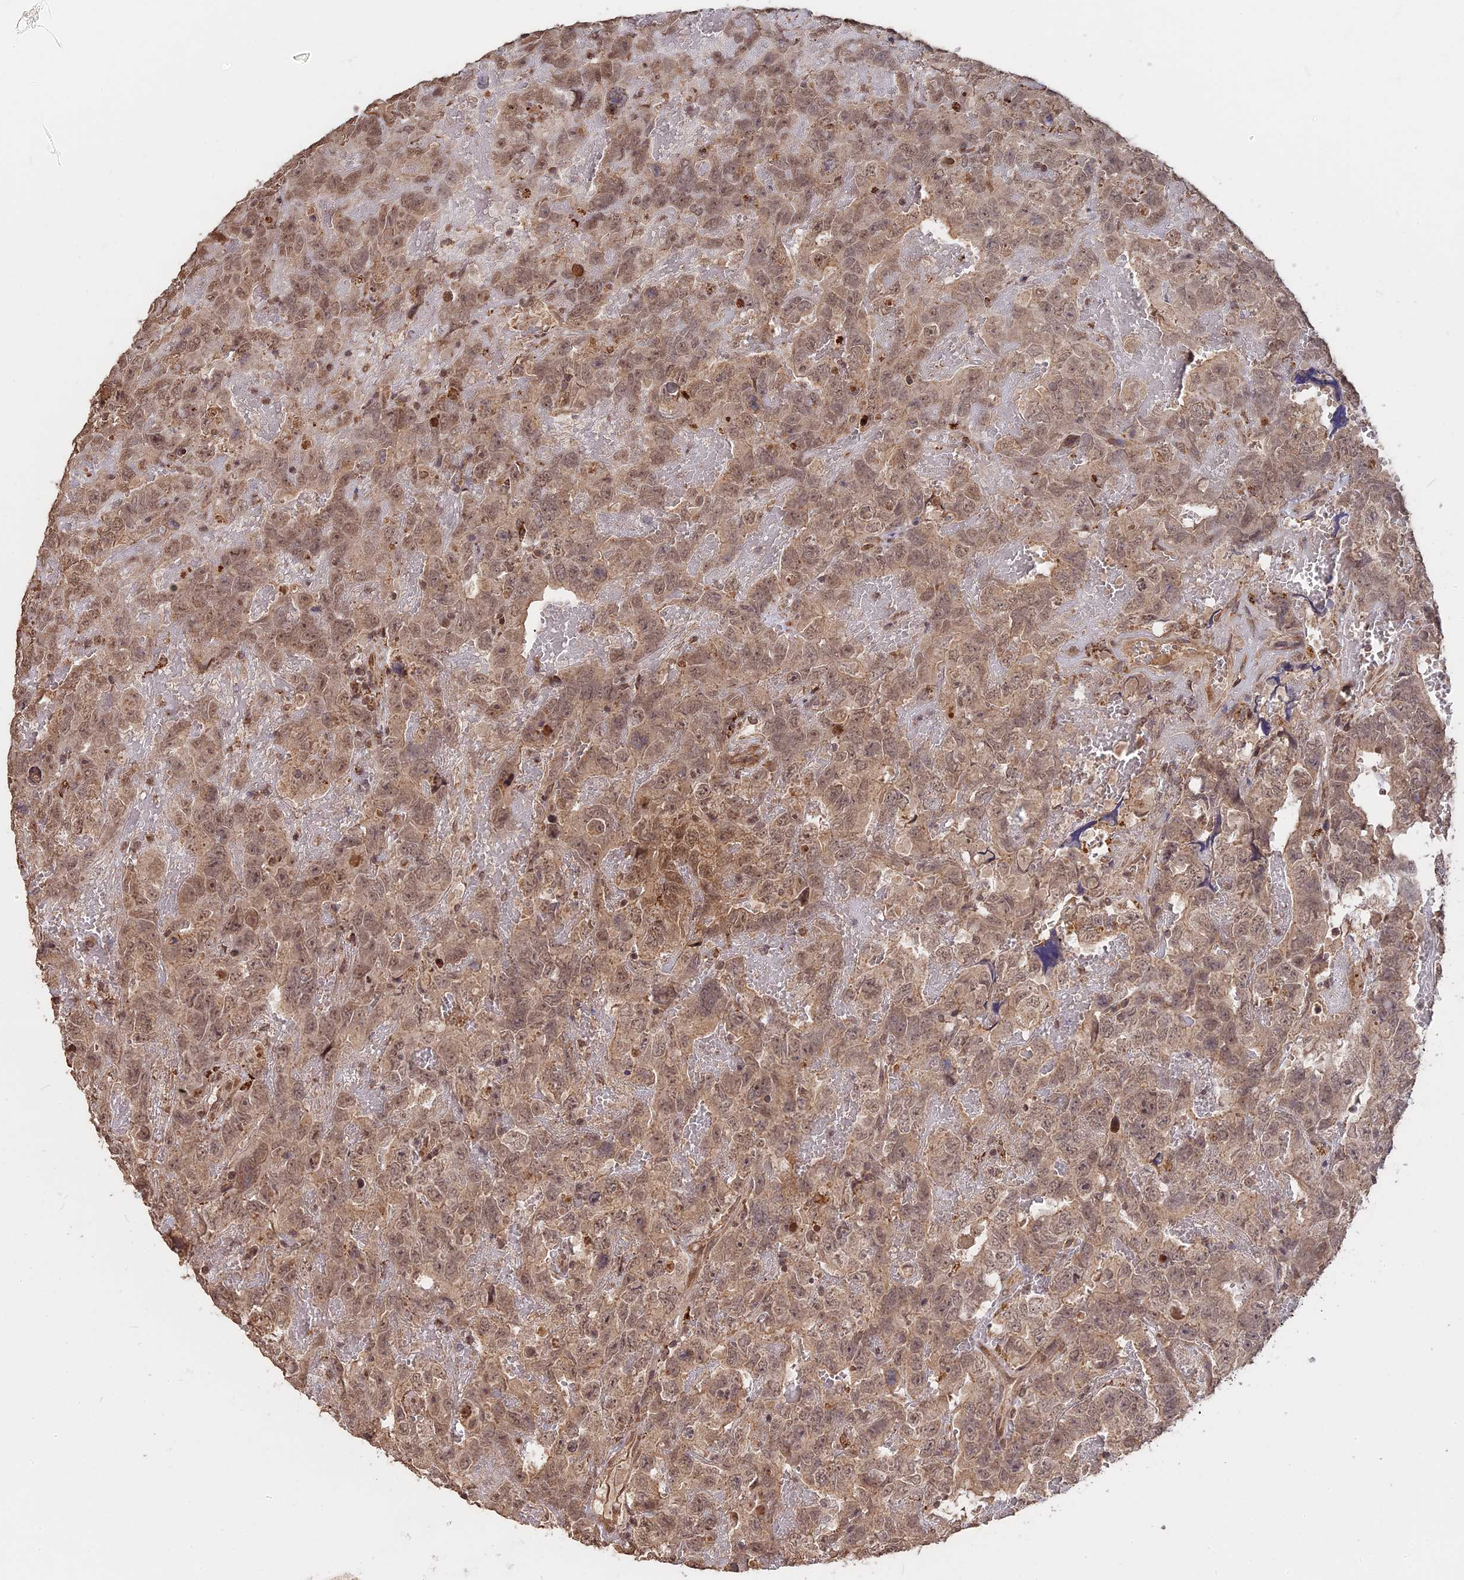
{"staining": {"intensity": "weak", "quantity": ">75%", "location": "cytoplasmic/membranous,nuclear"}, "tissue": "testis cancer", "cell_type": "Tumor cells", "image_type": "cancer", "snomed": [{"axis": "morphology", "description": "Carcinoma, Embryonal, NOS"}, {"axis": "topography", "description": "Testis"}], "caption": "Immunohistochemistry (IHC) (DAB (3,3'-diaminobenzidine)) staining of embryonal carcinoma (testis) displays weak cytoplasmic/membranous and nuclear protein positivity in about >75% of tumor cells. The protein of interest is shown in brown color, while the nuclei are stained blue.", "gene": "FAM210B", "patient": {"sex": "male", "age": 45}}